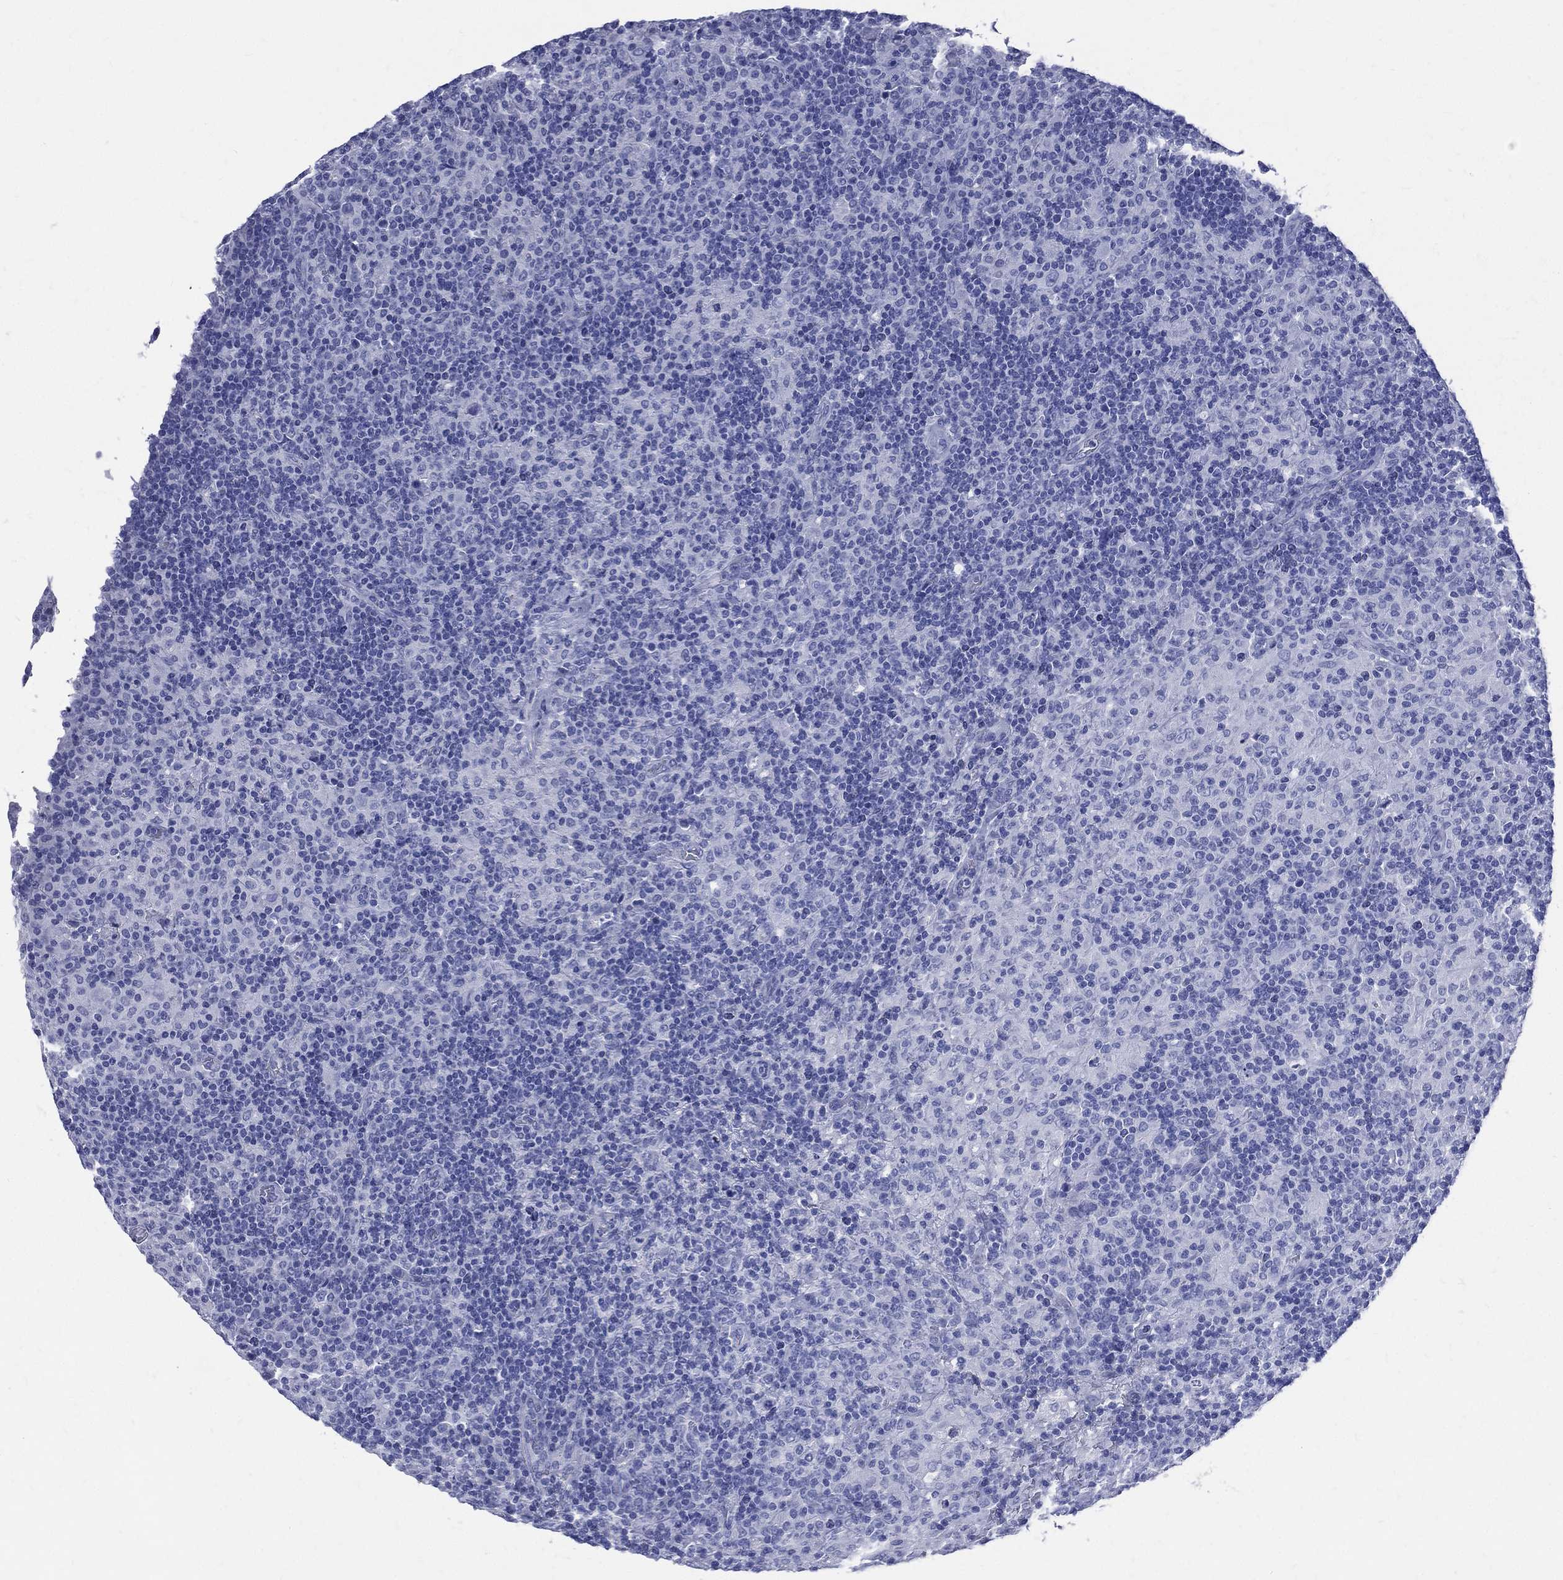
{"staining": {"intensity": "negative", "quantity": "none", "location": "none"}, "tissue": "lymphoma", "cell_type": "Tumor cells", "image_type": "cancer", "snomed": [{"axis": "morphology", "description": "Hodgkin's disease, NOS"}, {"axis": "topography", "description": "Lymph node"}], "caption": "Tumor cells are negative for protein expression in human lymphoma. (DAB (3,3'-diaminobenzidine) immunohistochemistry (IHC), high magnification).", "gene": "SYP", "patient": {"sex": "male", "age": 70}}